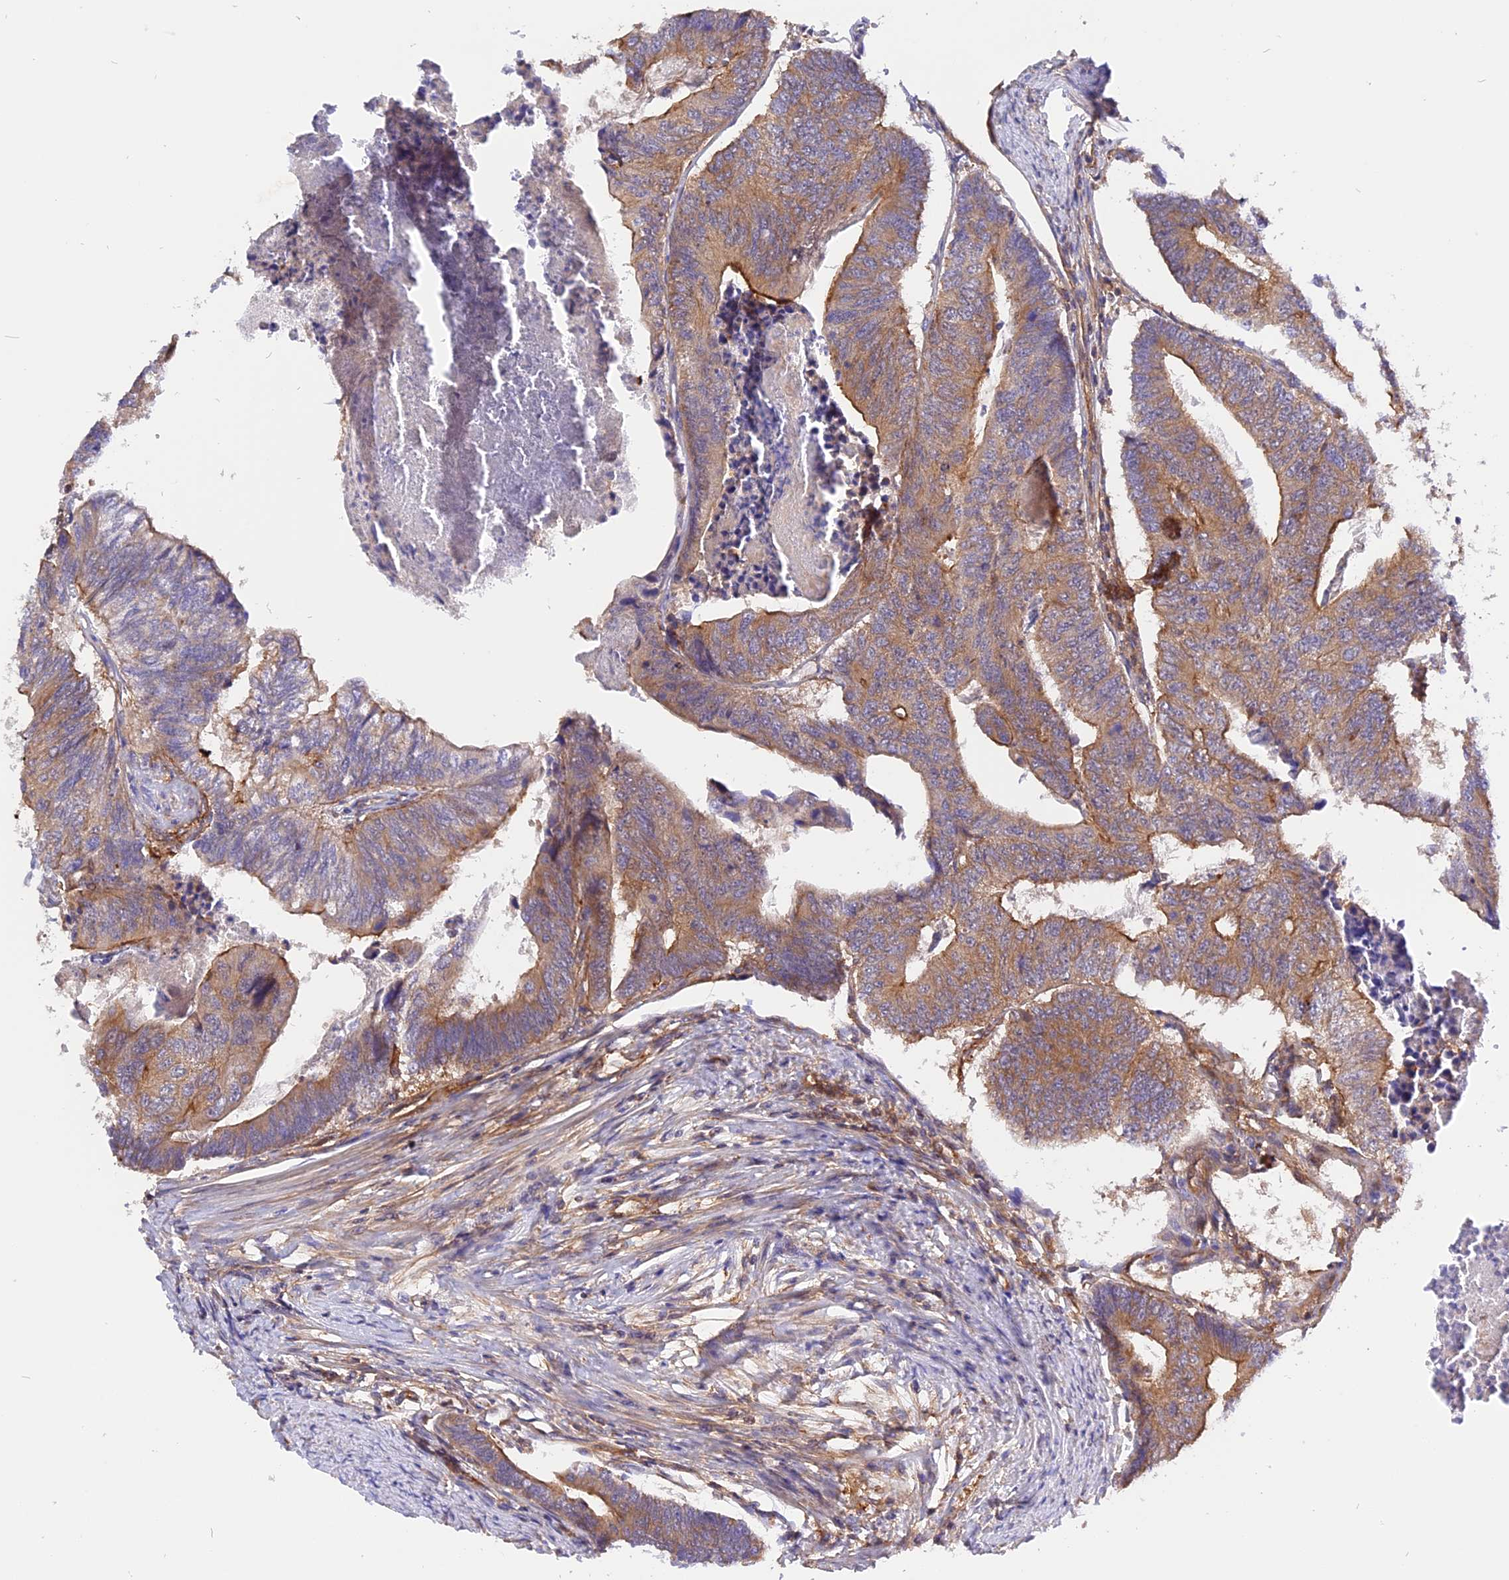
{"staining": {"intensity": "moderate", "quantity": ">75%", "location": "cytoplasmic/membranous"}, "tissue": "colorectal cancer", "cell_type": "Tumor cells", "image_type": "cancer", "snomed": [{"axis": "morphology", "description": "Adenocarcinoma, NOS"}, {"axis": "topography", "description": "Colon"}], "caption": "Colorectal cancer tissue exhibits moderate cytoplasmic/membranous expression in approximately >75% of tumor cells", "gene": "C5orf22", "patient": {"sex": "female", "age": 67}}